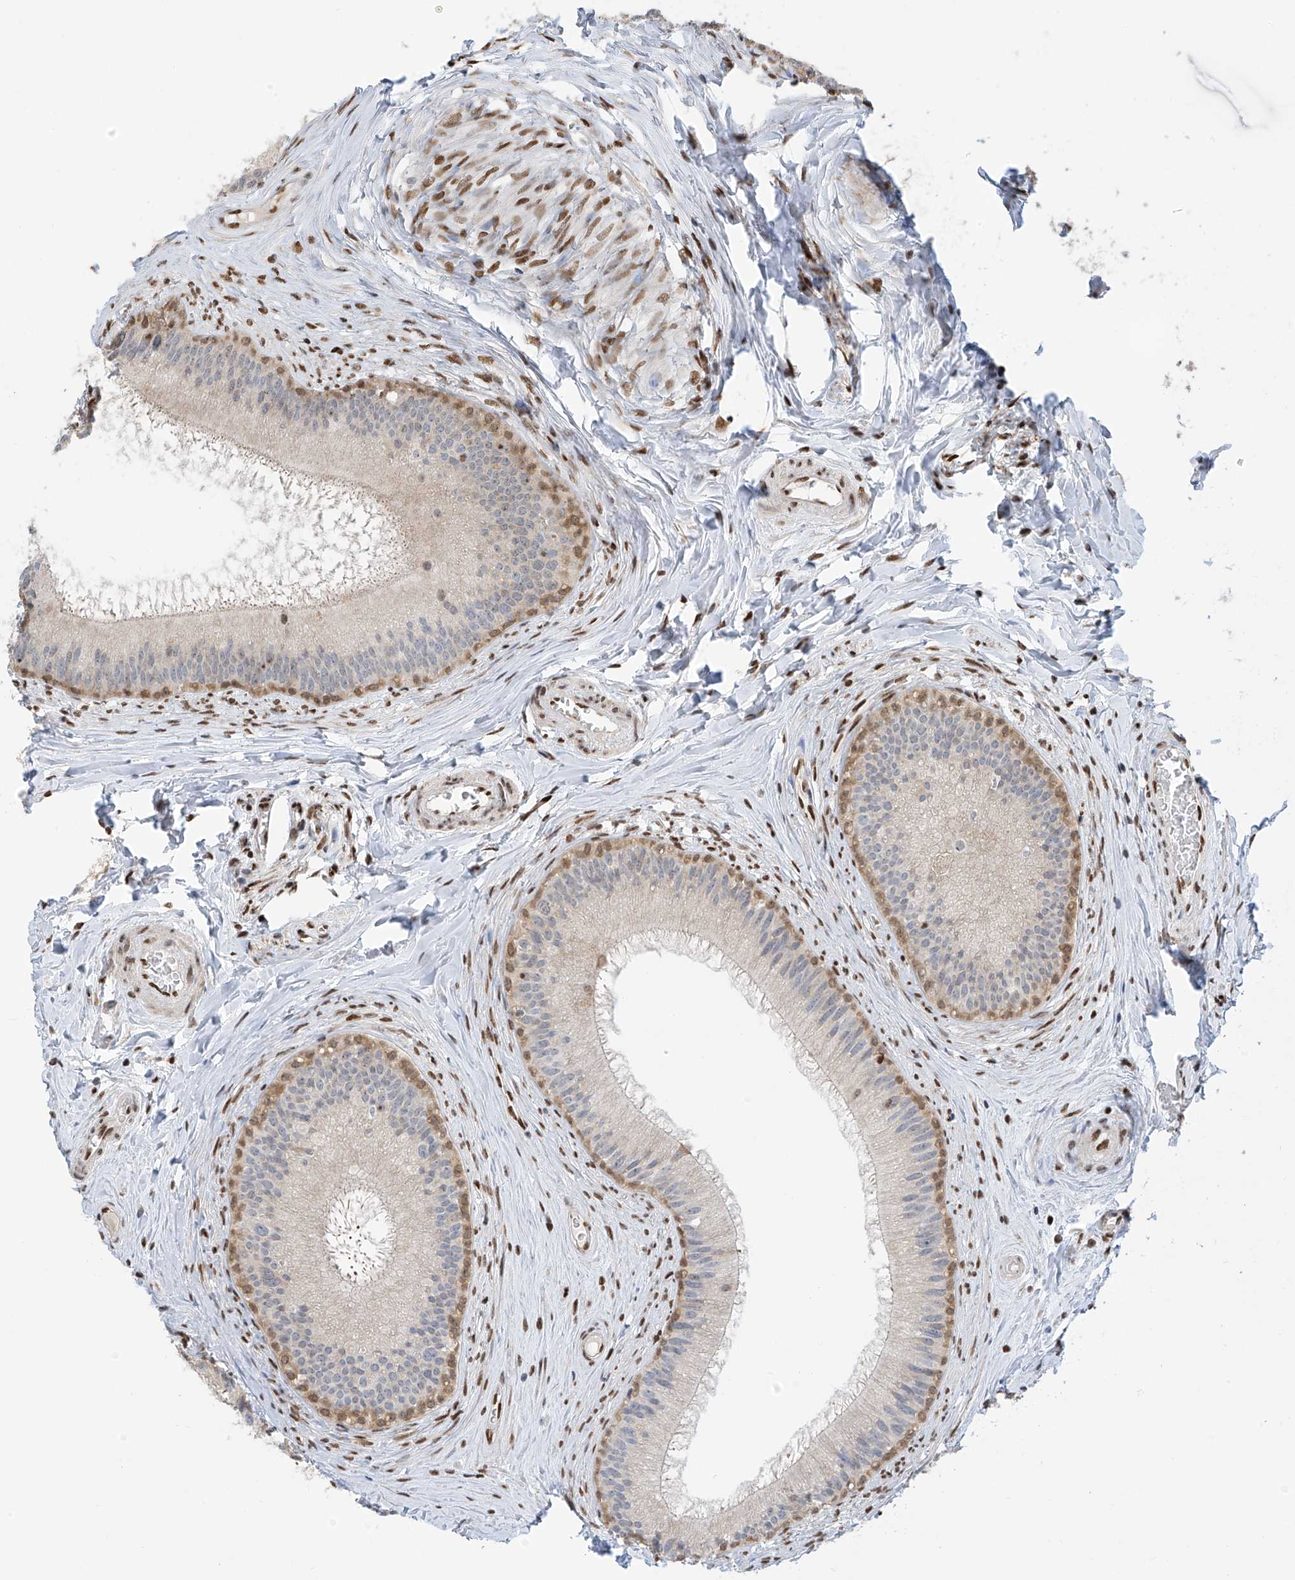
{"staining": {"intensity": "moderate", "quantity": "<25%", "location": "nuclear"}, "tissue": "epididymis", "cell_type": "Glandular cells", "image_type": "normal", "snomed": [{"axis": "morphology", "description": "Normal tissue, NOS"}, {"axis": "topography", "description": "Epididymis"}], "caption": "Immunohistochemical staining of unremarkable epididymis demonstrates low levels of moderate nuclear expression in approximately <25% of glandular cells. The staining was performed using DAB, with brown indicating positive protein expression. Nuclei are stained blue with hematoxylin.", "gene": "PM20D2", "patient": {"sex": "male", "age": 27}}